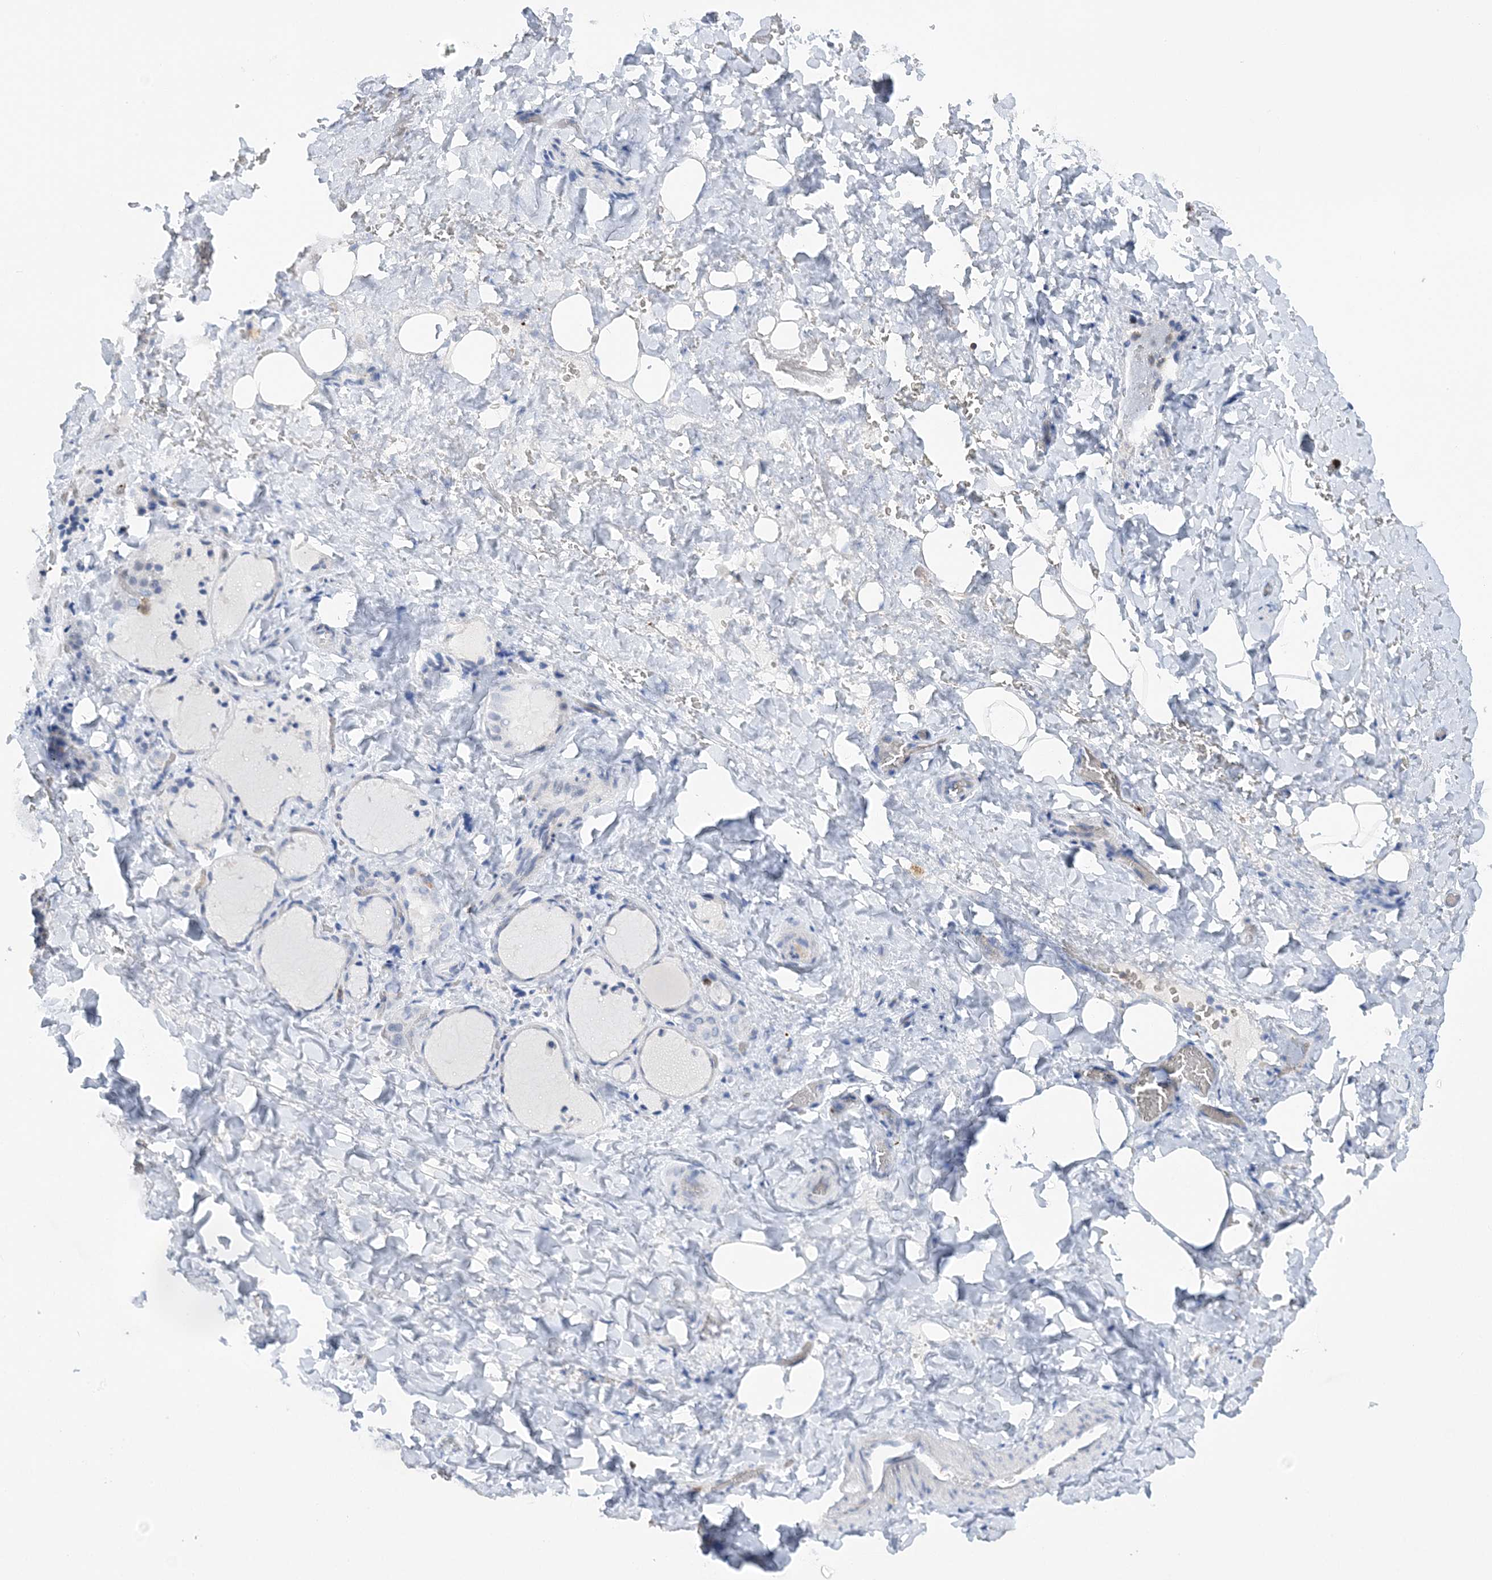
{"staining": {"intensity": "negative", "quantity": "none", "location": "none"}, "tissue": "thyroid gland", "cell_type": "Glandular cells", "image_type": "normal", "snomed": [{"axis": "morphology", "description": "Normal tissue, NOS"}, {"axis": "topography", "description": "Thyroid gland"}], "caption": "An IHC histopathology image of unremarkable thyroid gland is shown. There is no staining in glandular cells of thyroid gland.", "gene": "PRMT9", "patient": {"sex": "female", "age": 22}}